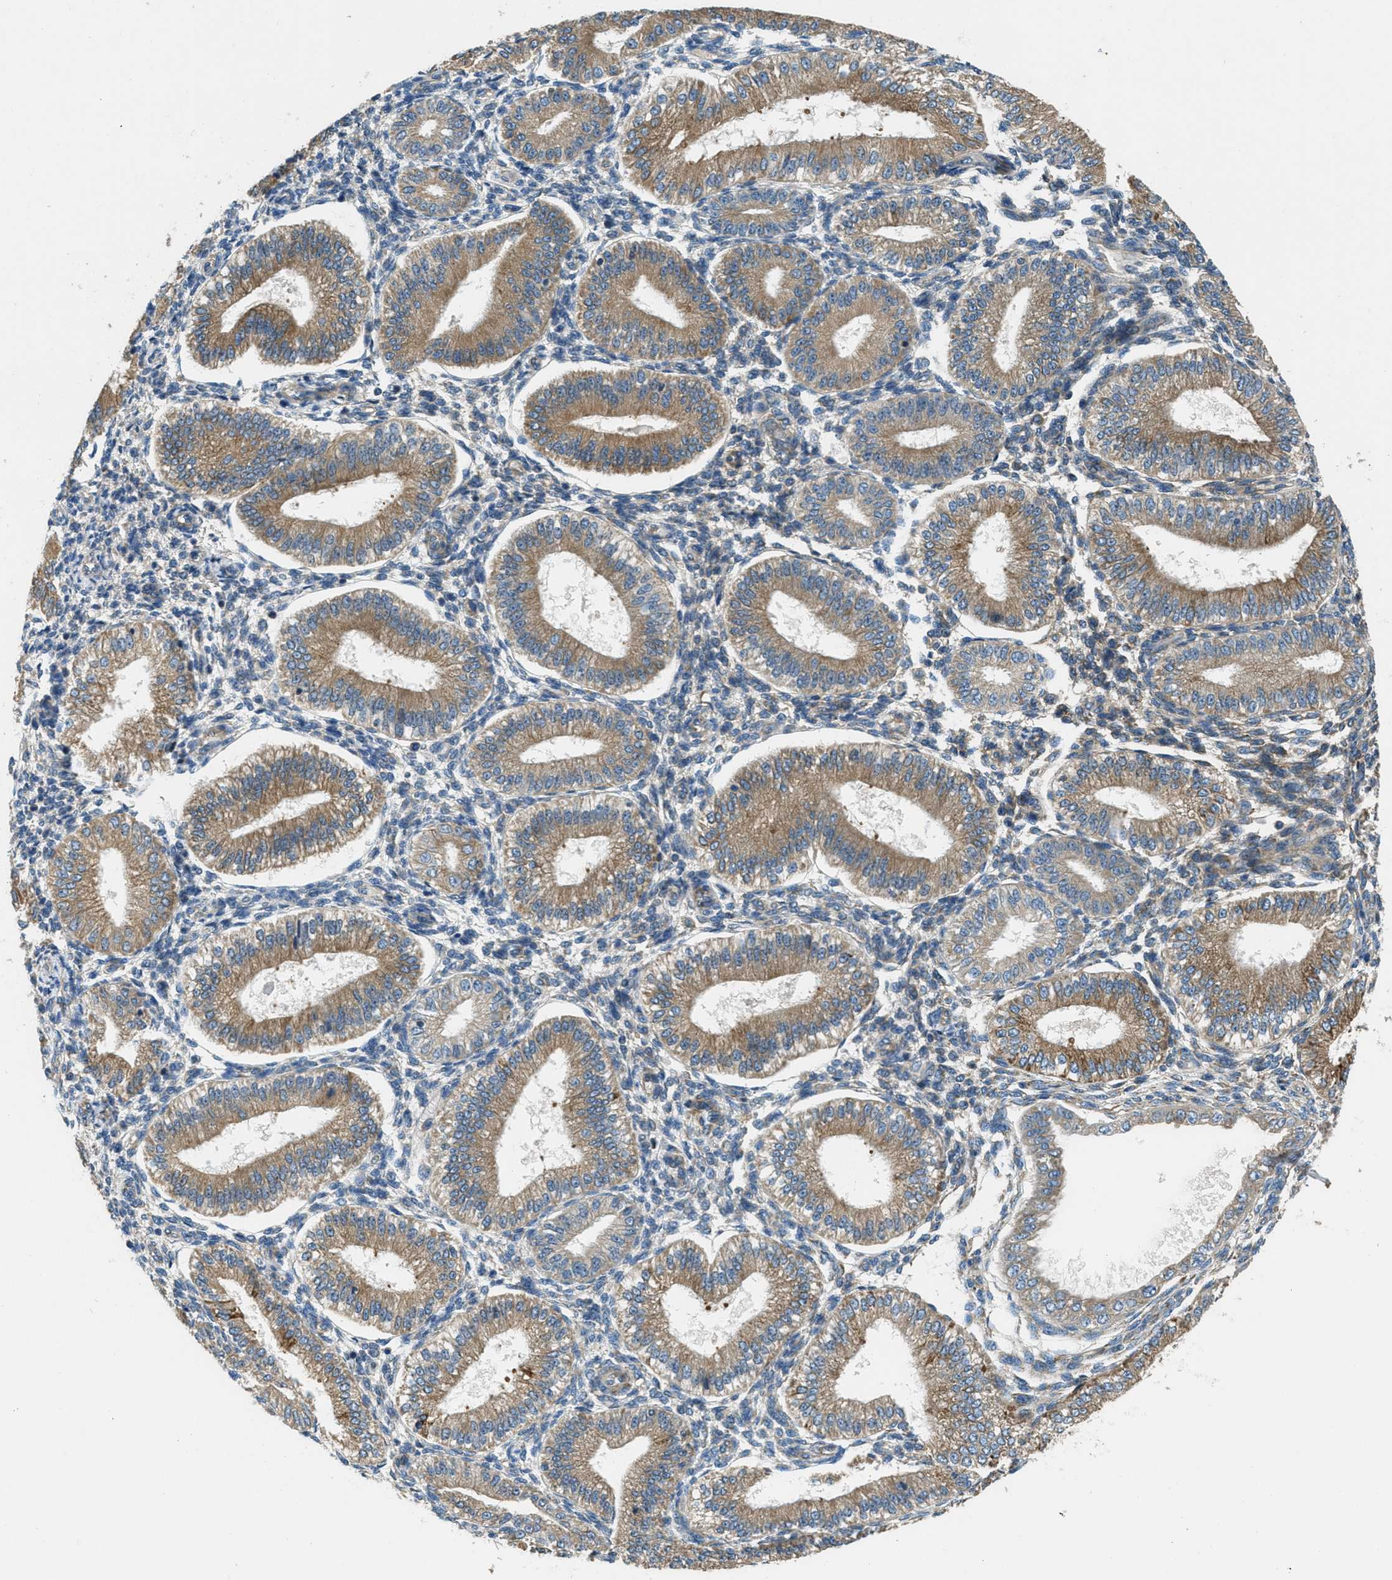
{"staining": {"intensity": "weak", "quantity": "<25%", "location": "cytoplasmic/membranous"}, "tissue": "endometrium", "cell_type": "Cells in endometrial stroma", "image_type": "normal", "snomed": [{"axis": "morphology", "description": "Normal tissue, NOS"}, {"axis": "topography", "description": "Endometrium"}], "caption": "Immunohistochemistry (IHC) of benign endometrium demonstrates no staining in cells in endometrial stroma.", "gene": "GIMAP8", "patient": {"sex": "female", "age": 39}}